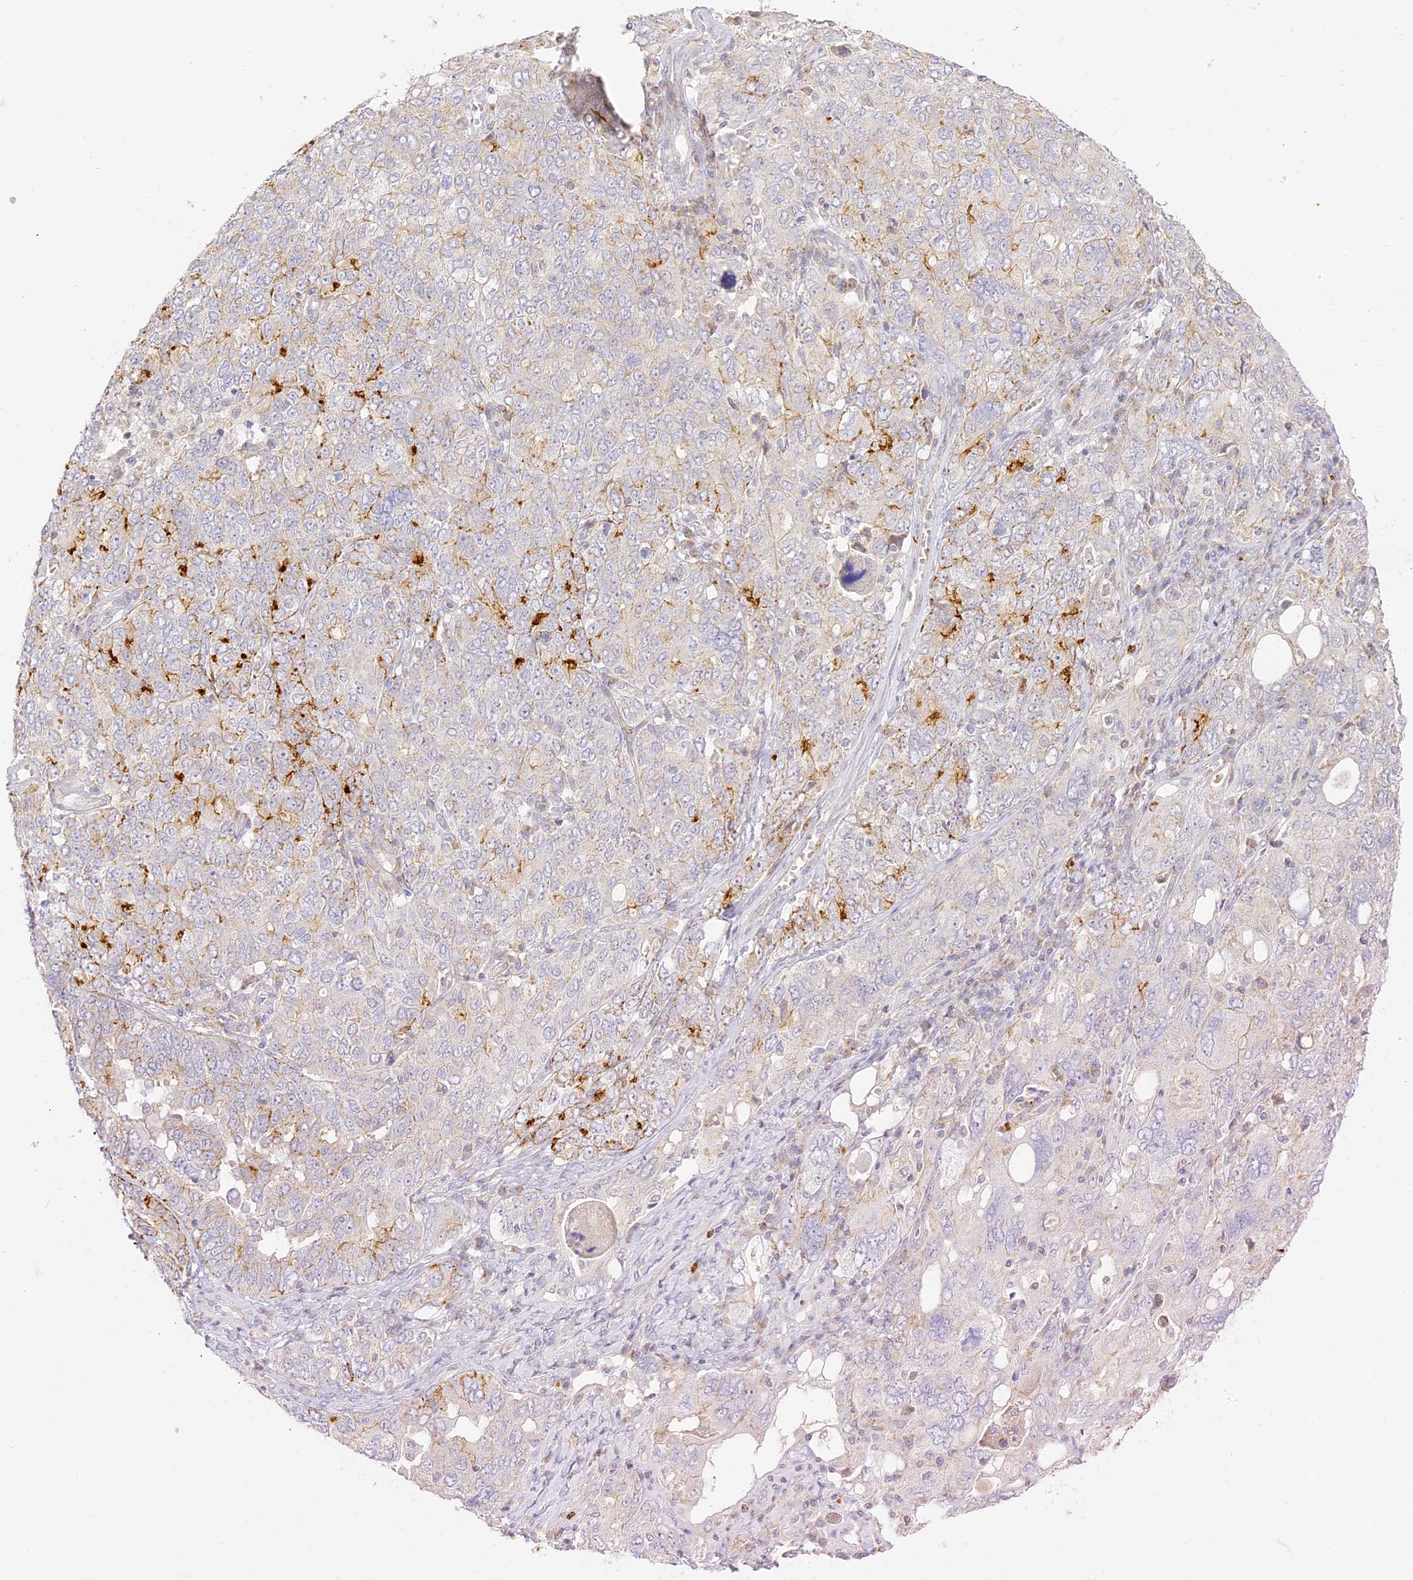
{"staining": {"intensity": "strong", "quantity": "<25%", "location": "cytoplasmic/membranous"}, "tissue": "ovarian cancer", "cell_type": "Tumor cells", "image_type": "cancer", "snomed": [{"axis": "morphology", "description": "Carcinoma, endometroid"}, {"axis": "topography", "description": "Ovary"}], "caption": "This histopathology image reveals ovarian endometroid carcinoma stained with immunohistochemistry to label a protein in brown. The cytoplasmic/membranous of tumor cells show strong positivity for the protein. Nuclei are counter-stained blue.", "gene": "LRRC15", "patient": {"sex": "female", "age": 62}}